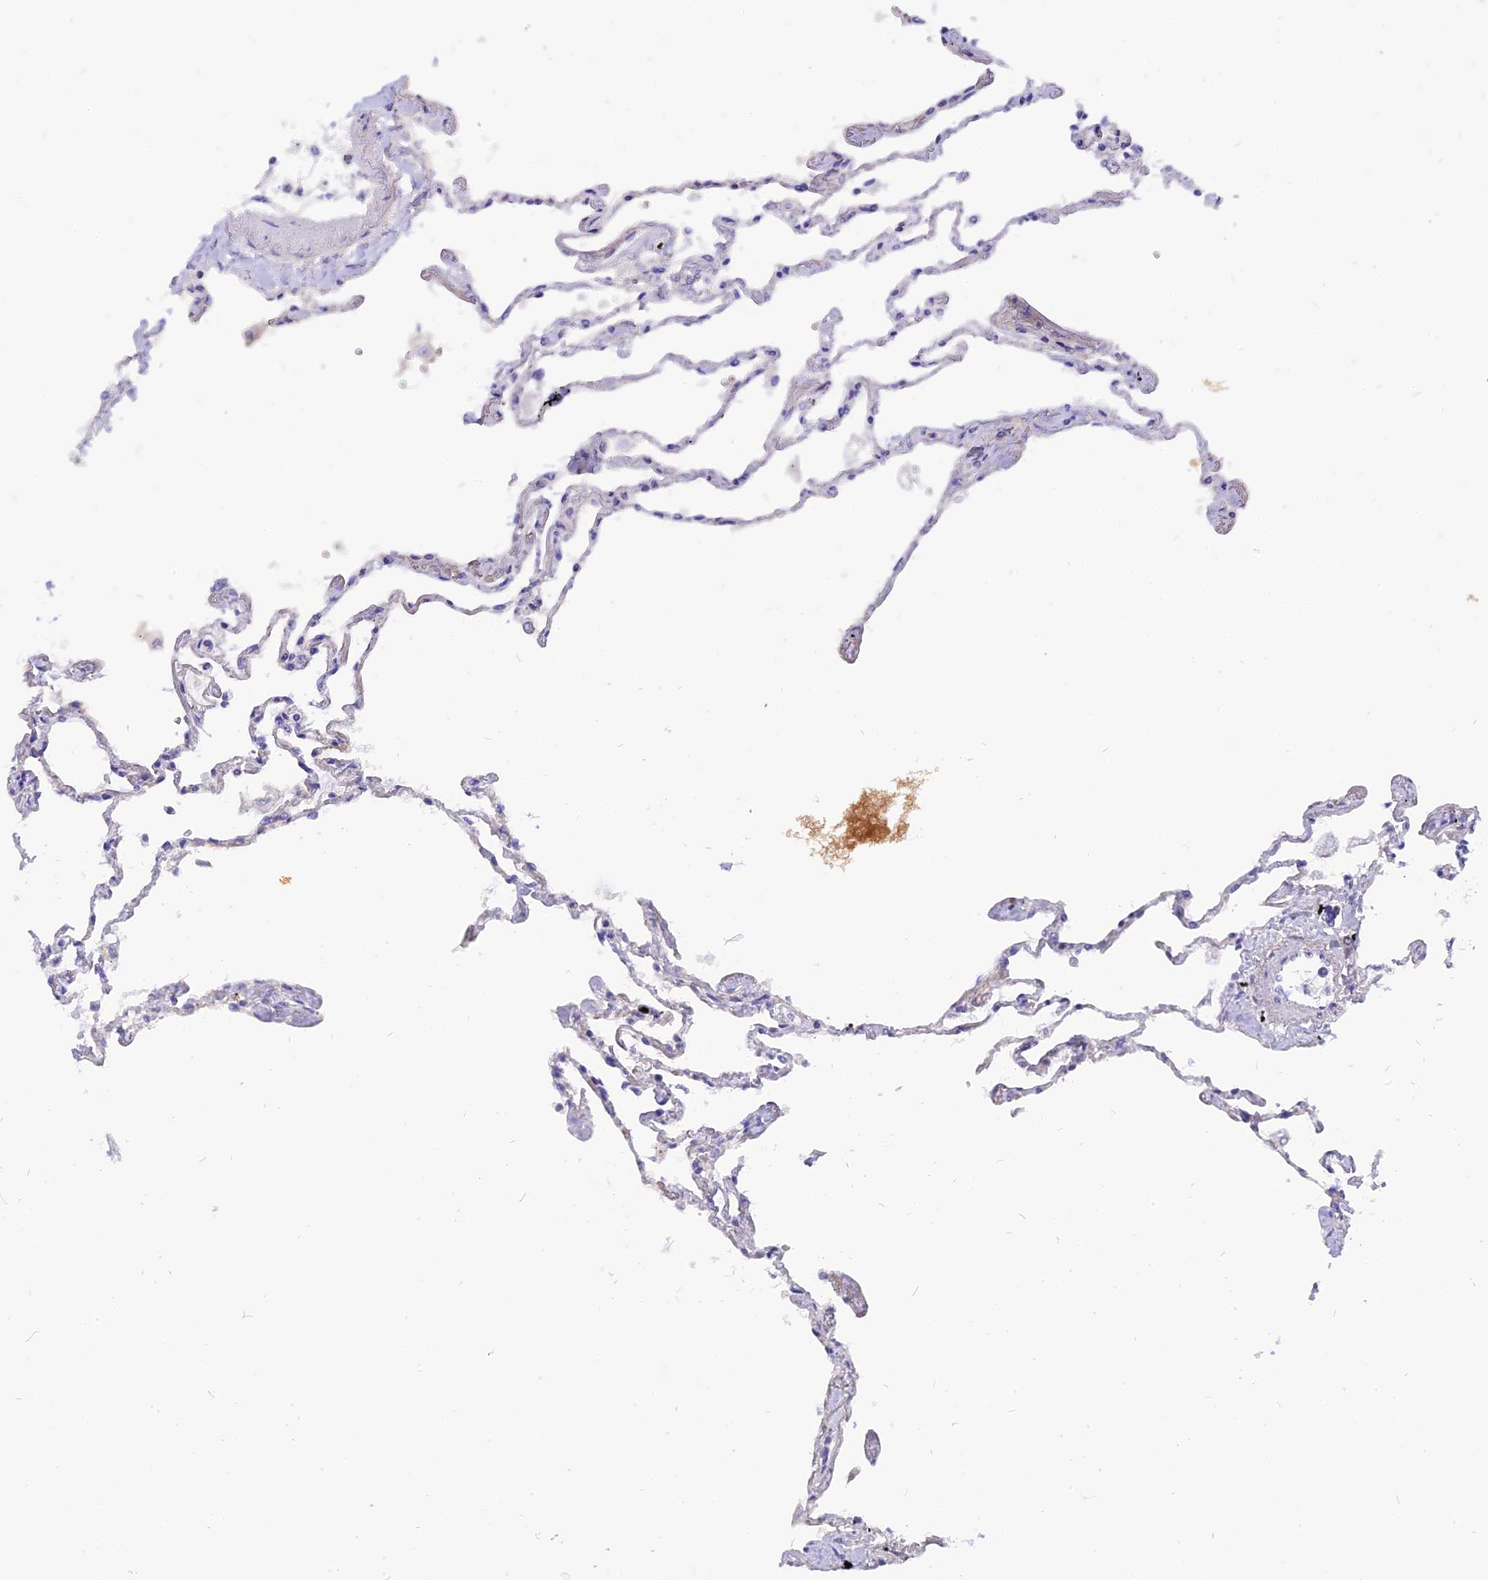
{"staining": {"intensity": "negative", "quantity": "none", "location": "none"}, "tissue": "lung", "cell_type": "Alveolar cells", "image_type": "normal", "snomed": [{"axis": "morphology", "description": "Normal tissue, NOS"}, {"axis": "topography", "description": "Lung"}], "caption": "DAB (3,3'-diaminobenzidine) immunohistochemical staining of benign human lung reveals no significant positivity in alveolar cells.", "gene": "MBD3L1", "patient": {"sex": "female", "age": 67}}